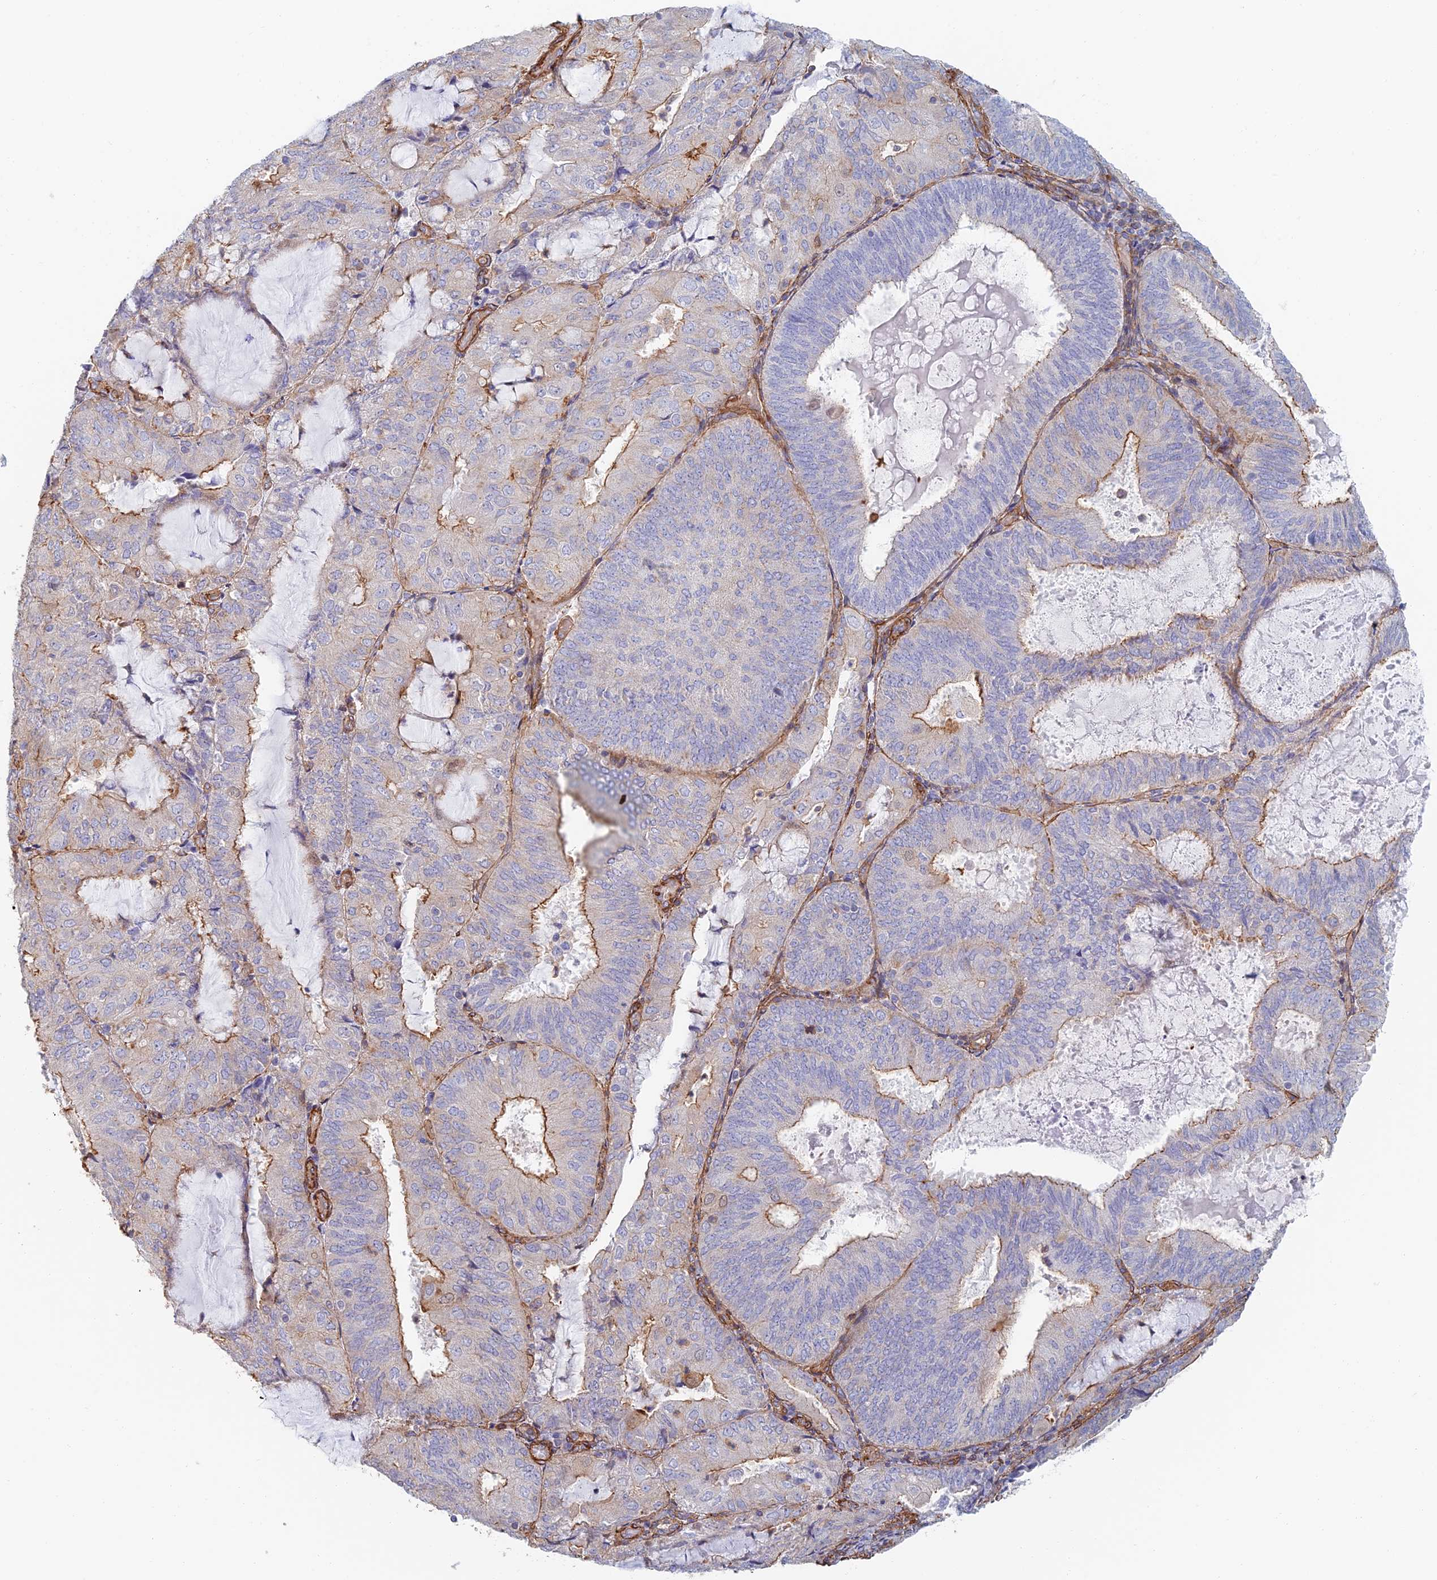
{"staining": {"intensity": "moderate", "quantity": "25%-75%", "location": "cytoplasmic/membranous"}, "tissue": "endometrial cancer", "cell_type": "Tumor cells", "image_type": "cancer", "snomed": [{"axis": "morphology", "description": "Adenocarcinoma, NOS"}, {"axis": "topography", "description": "Endometrium"}], "caption": "Moderate cytoplasmic/membranous expression for a protein is appreciated in approximately 25%-75% of tumor cells of endometrial cancer (adenocarcinoma) using immunohistochemistry.", "gene": "PAK4", "patient": {"sex": "female", "age": 81}}